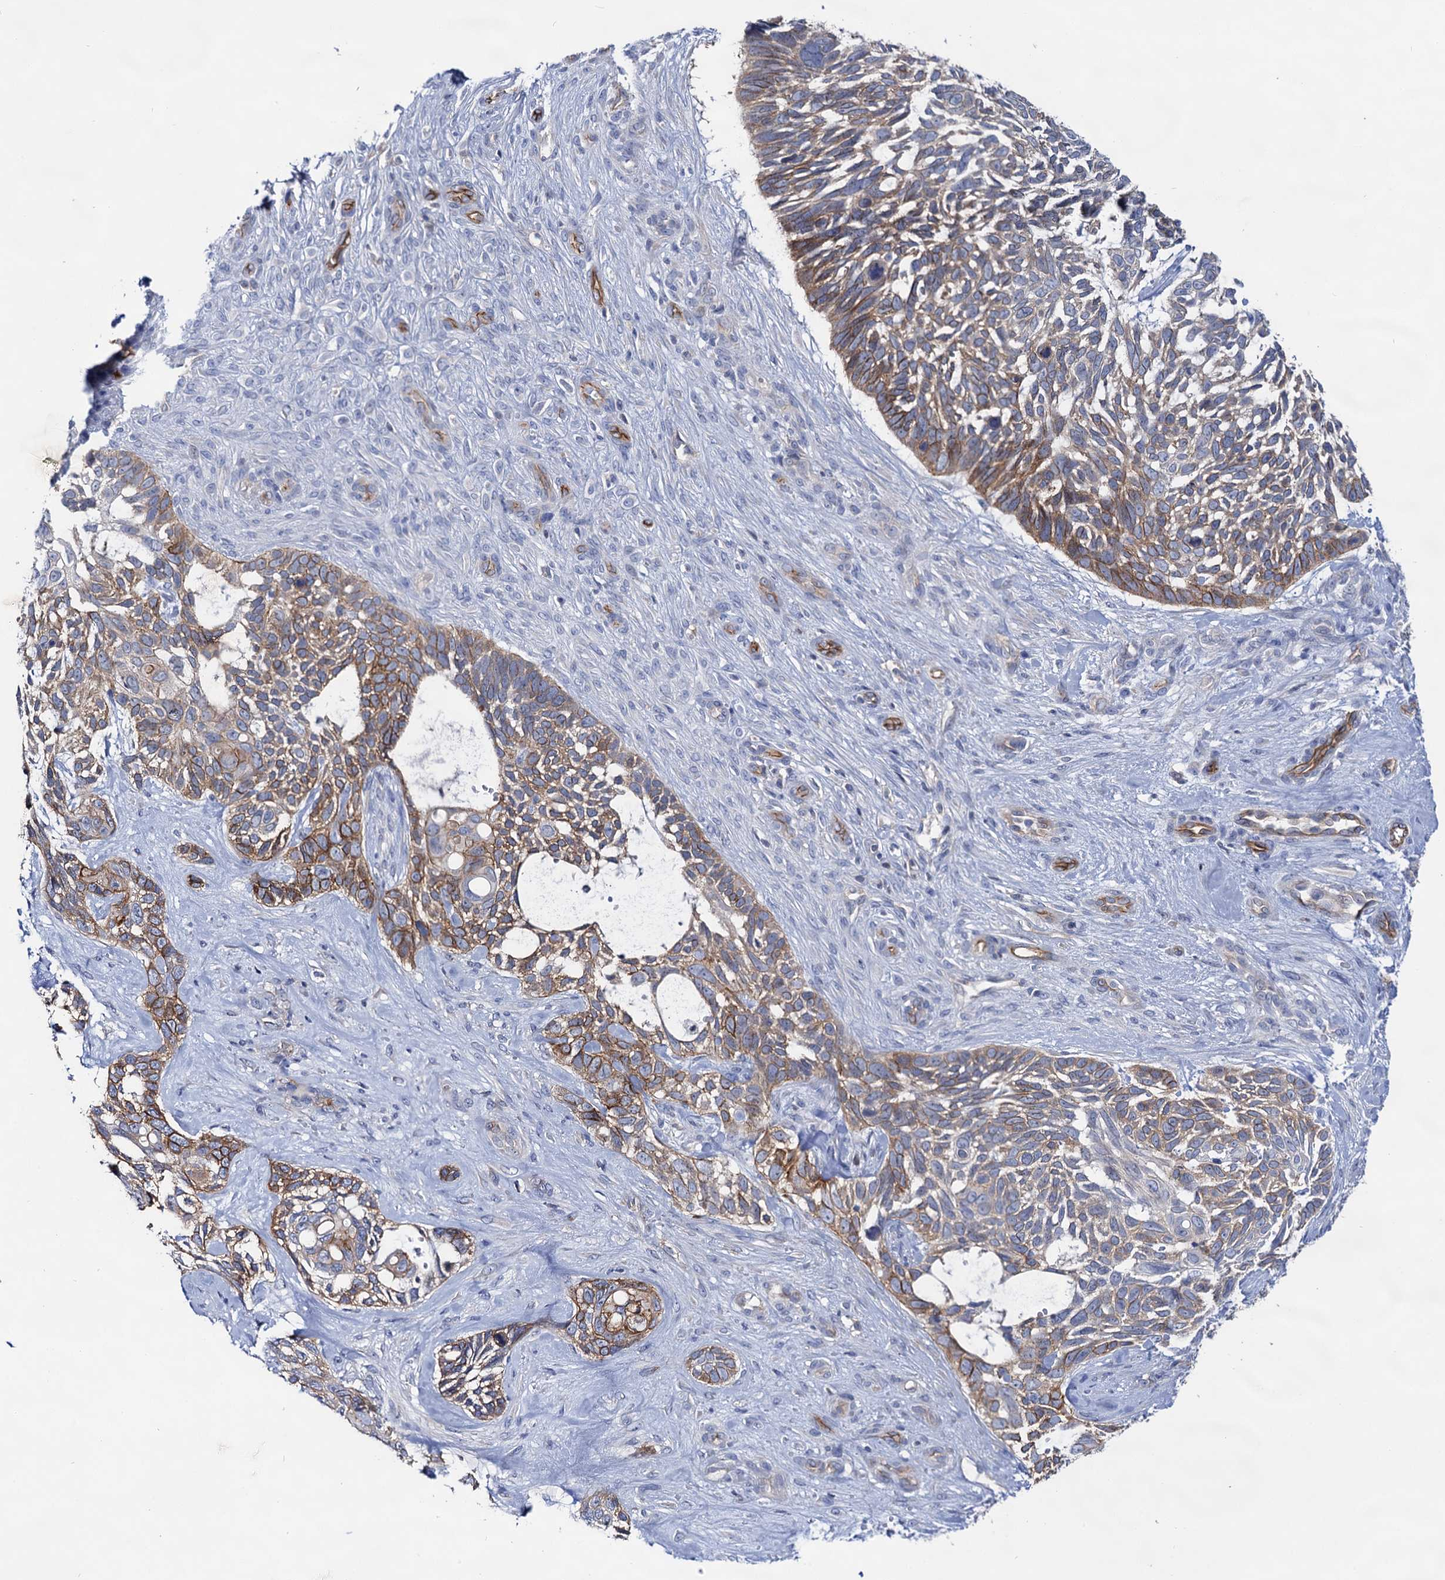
{"staining": {"intensity": "moderate", "quantity": "25%-75%", "location": "cytoplasmic/membranous"}, "tissue": "skin cancer", "cell_type": "Tumor cells", "image_type": "cancer", "snomed": [{"axis": "morphology", "description": "Basal cell carcinoma"}, {"axis": "topography", "description": "Skin"}], "caption": "Protein staining exhibits moderate cytoplasmic/membranous positivity in about 25%-75% of tumor cells in skin cancer.", "gene": "ABLIM1", "patient": {"sex": "male", "age": 88}}